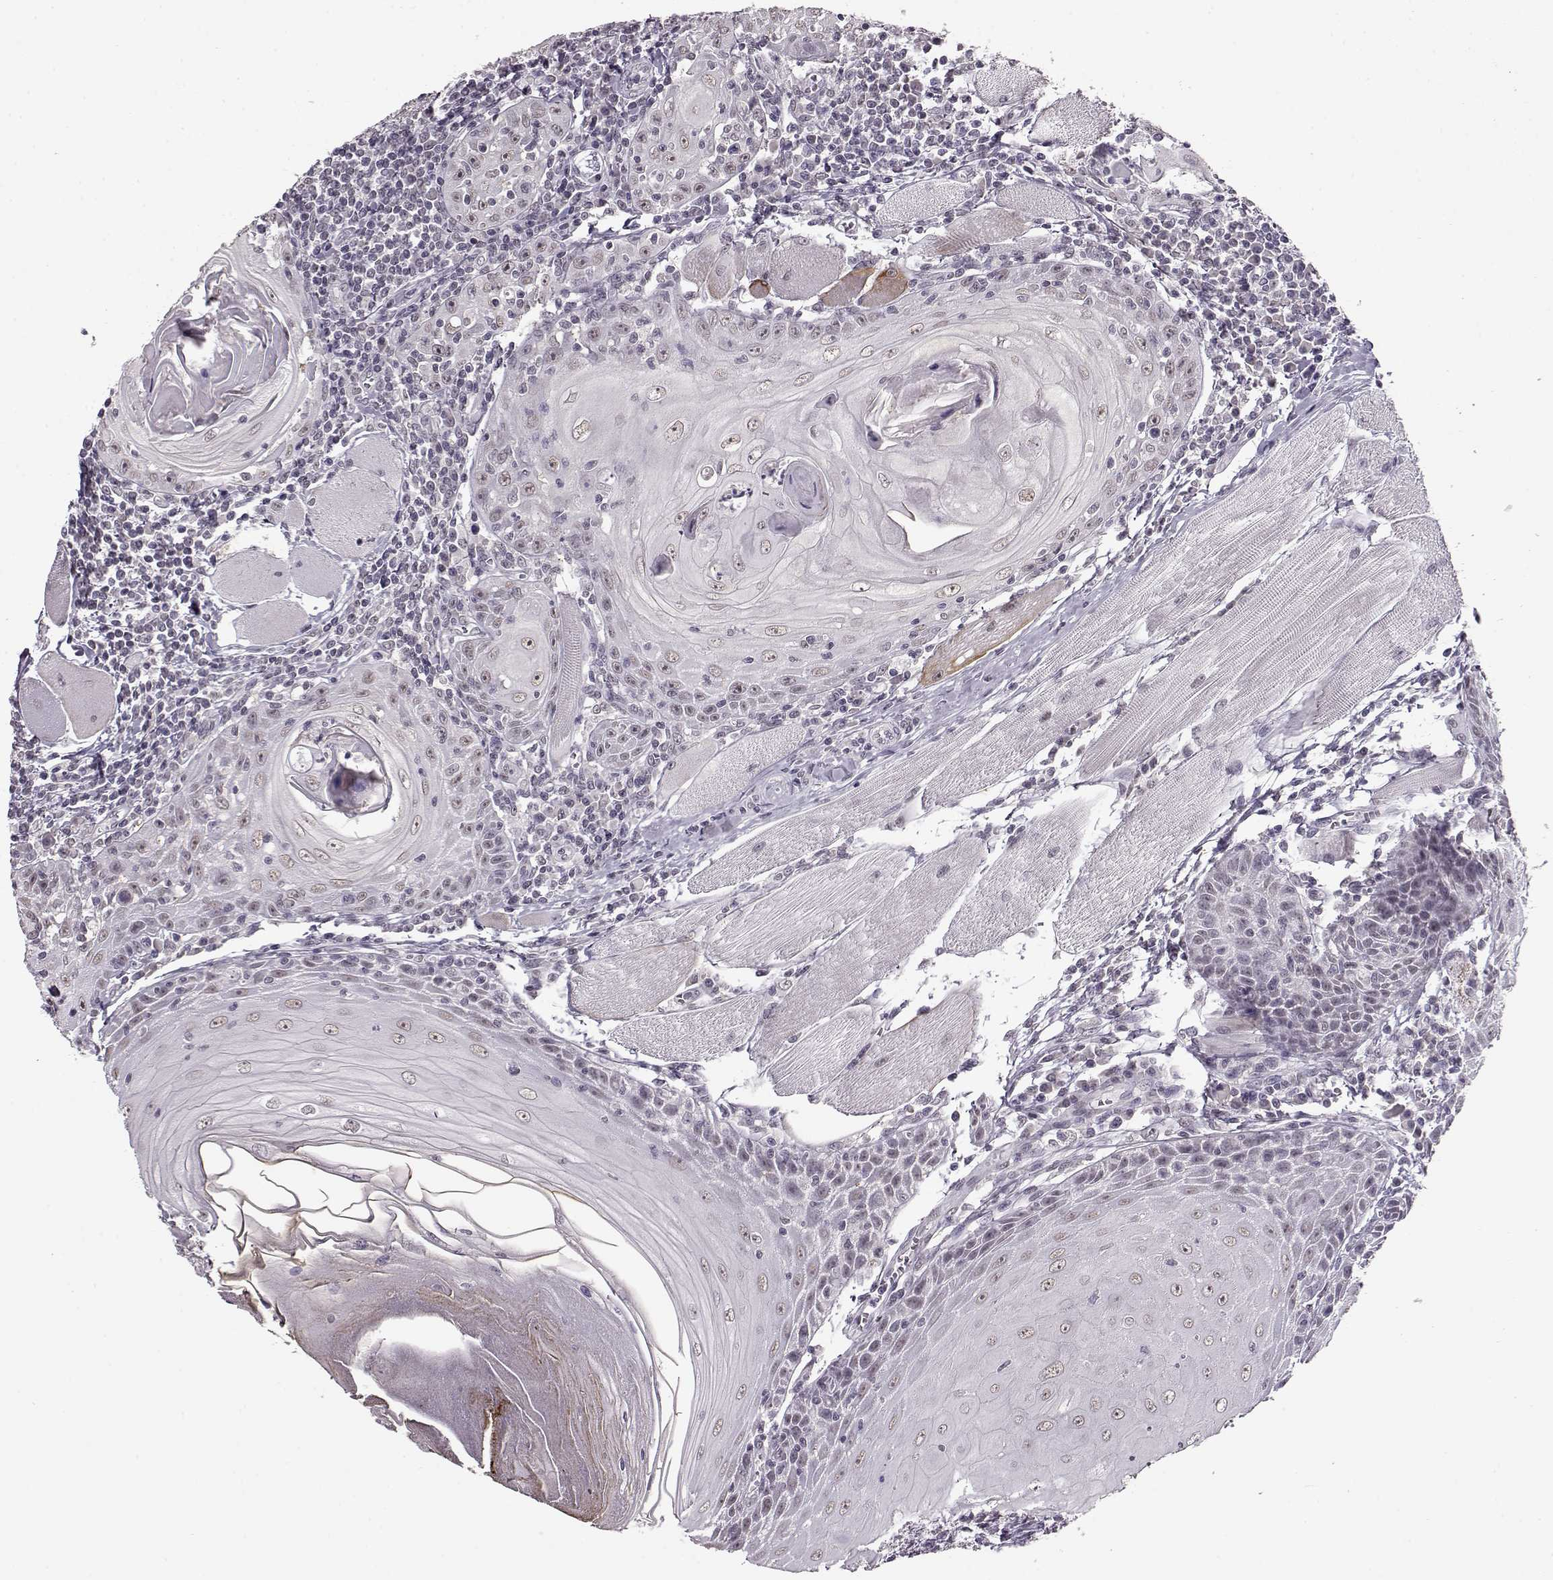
{"staining": {"intensity": "weak", "quantity": "25%-75%", "location": "nuclear"}, "tissue": "head and neck cancer", "cell_type": "Tumor cells", "image_type": "cancer", "snomed": [{"axis": "morphology", "description": "Normal tissue, NOS"}, {"axis": "morphology", "description": "Squamous cell carcinoma, NOS"}, {"axis": "topography", "description": "Oral tissue"}, {"axis": "topography", "description": "Head-Neck"}], "caption": "A low amount of weak nuclear expression is identified in approximately 25%-75% of tumor cells in squamous cell carcinoma (head and neck) tissue.", "gene": "RP1L1", "patient": {"sex": "male", "age": 52}}